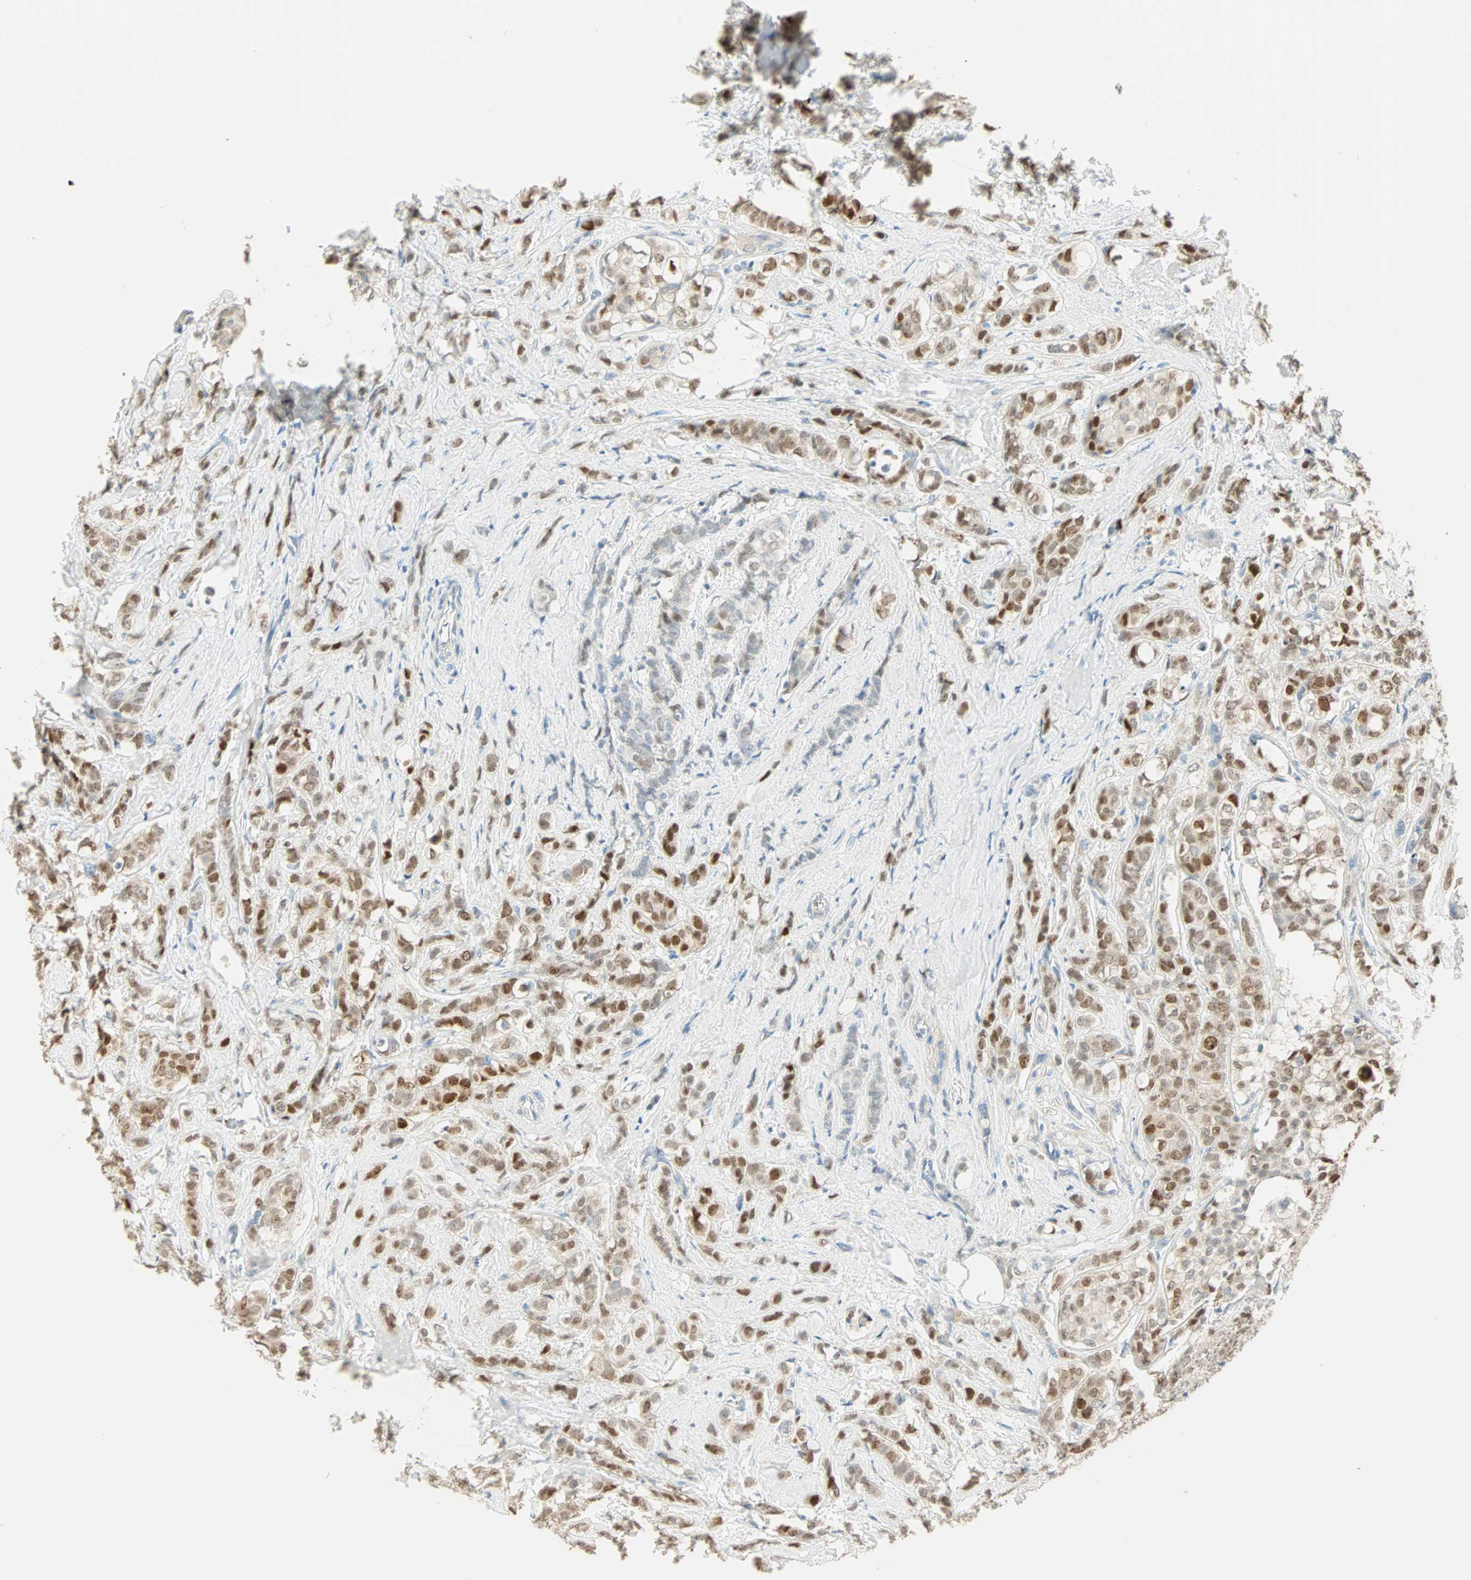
{"staining": {"intensity": "moderate", "quantity": "25%-75%", "location": "nuclear"}, "tissue": "breast cancer", "cell_type": "Tumor cells", "image_type": "cancer", "snomed": [{"axis": "morphology", "description": "Lobular carcinoma"}, {"axis": "topography", "description": "Breast"}], "caption": "An image showing moderate nuclear positivity in approximately 25%-75% of tumor cells in lobular carcinoma (breast), as visualized by brown immunohistochemical staining.", "gene": "RAD18", "patient": {"sex": "female", "age": 60}}